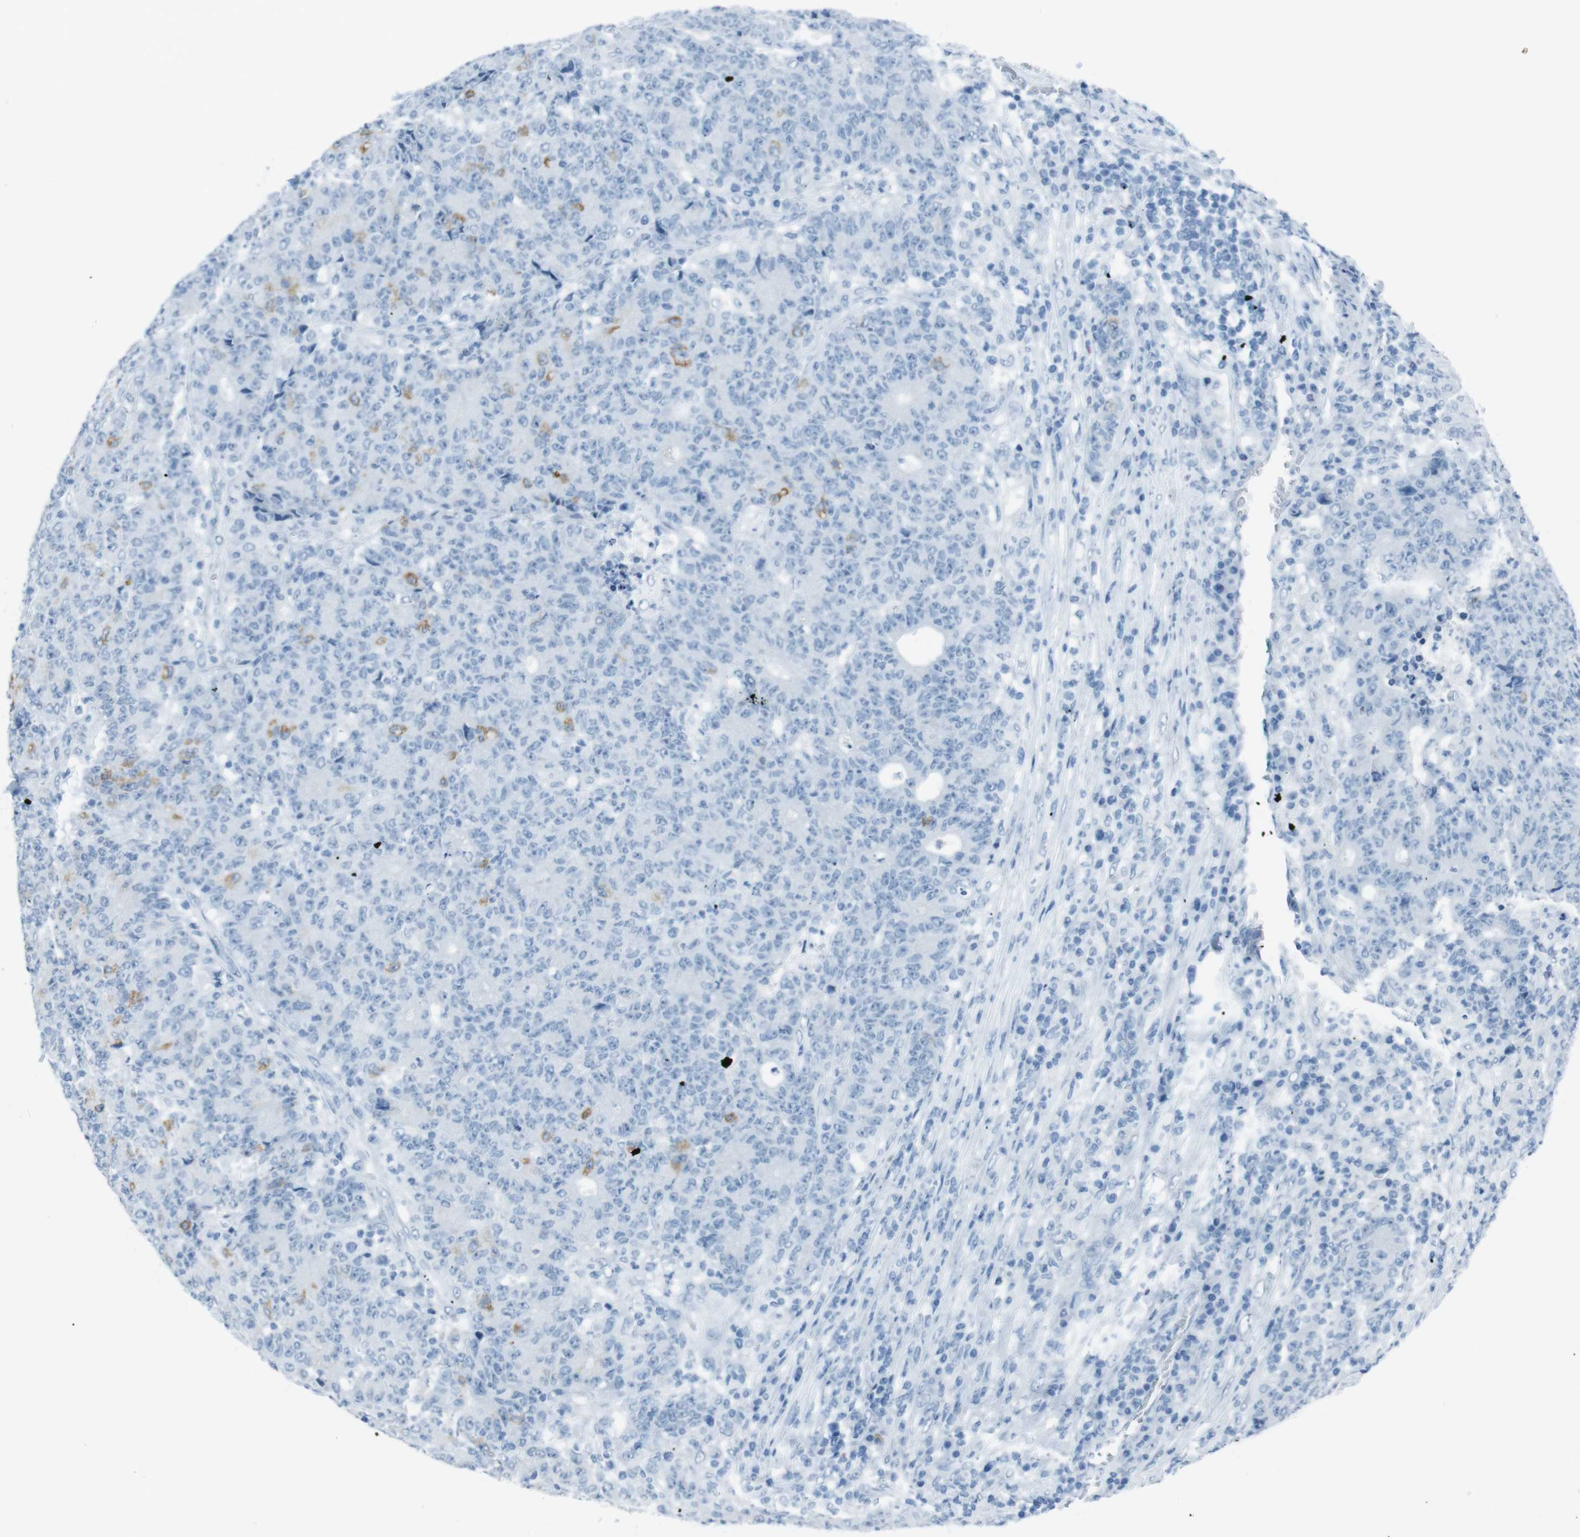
{"staining": {"intensity": "moderate", "quantity": "<25%", "location": "cytoplasmic/membranous"}, "tissue": "colorectal cancer", "cell_type": "Tumor cells", "image_type": "cancer", "snomed": [{"axis": "morphology", "description": "Normal tissue, NOS"}, {"axis": "morphology", "description": "Adenocarcinoma, NOS"}, {"axis": "topography", "description": "Colon"}], "caption": "Colorectal cancer stained with immunohistochemistry displays moderate cytoplasmic/membranous positivity in about <25% of tumor cells.", "gene": "TMEM207", "patient": {"sex": "female", "age": 75}}